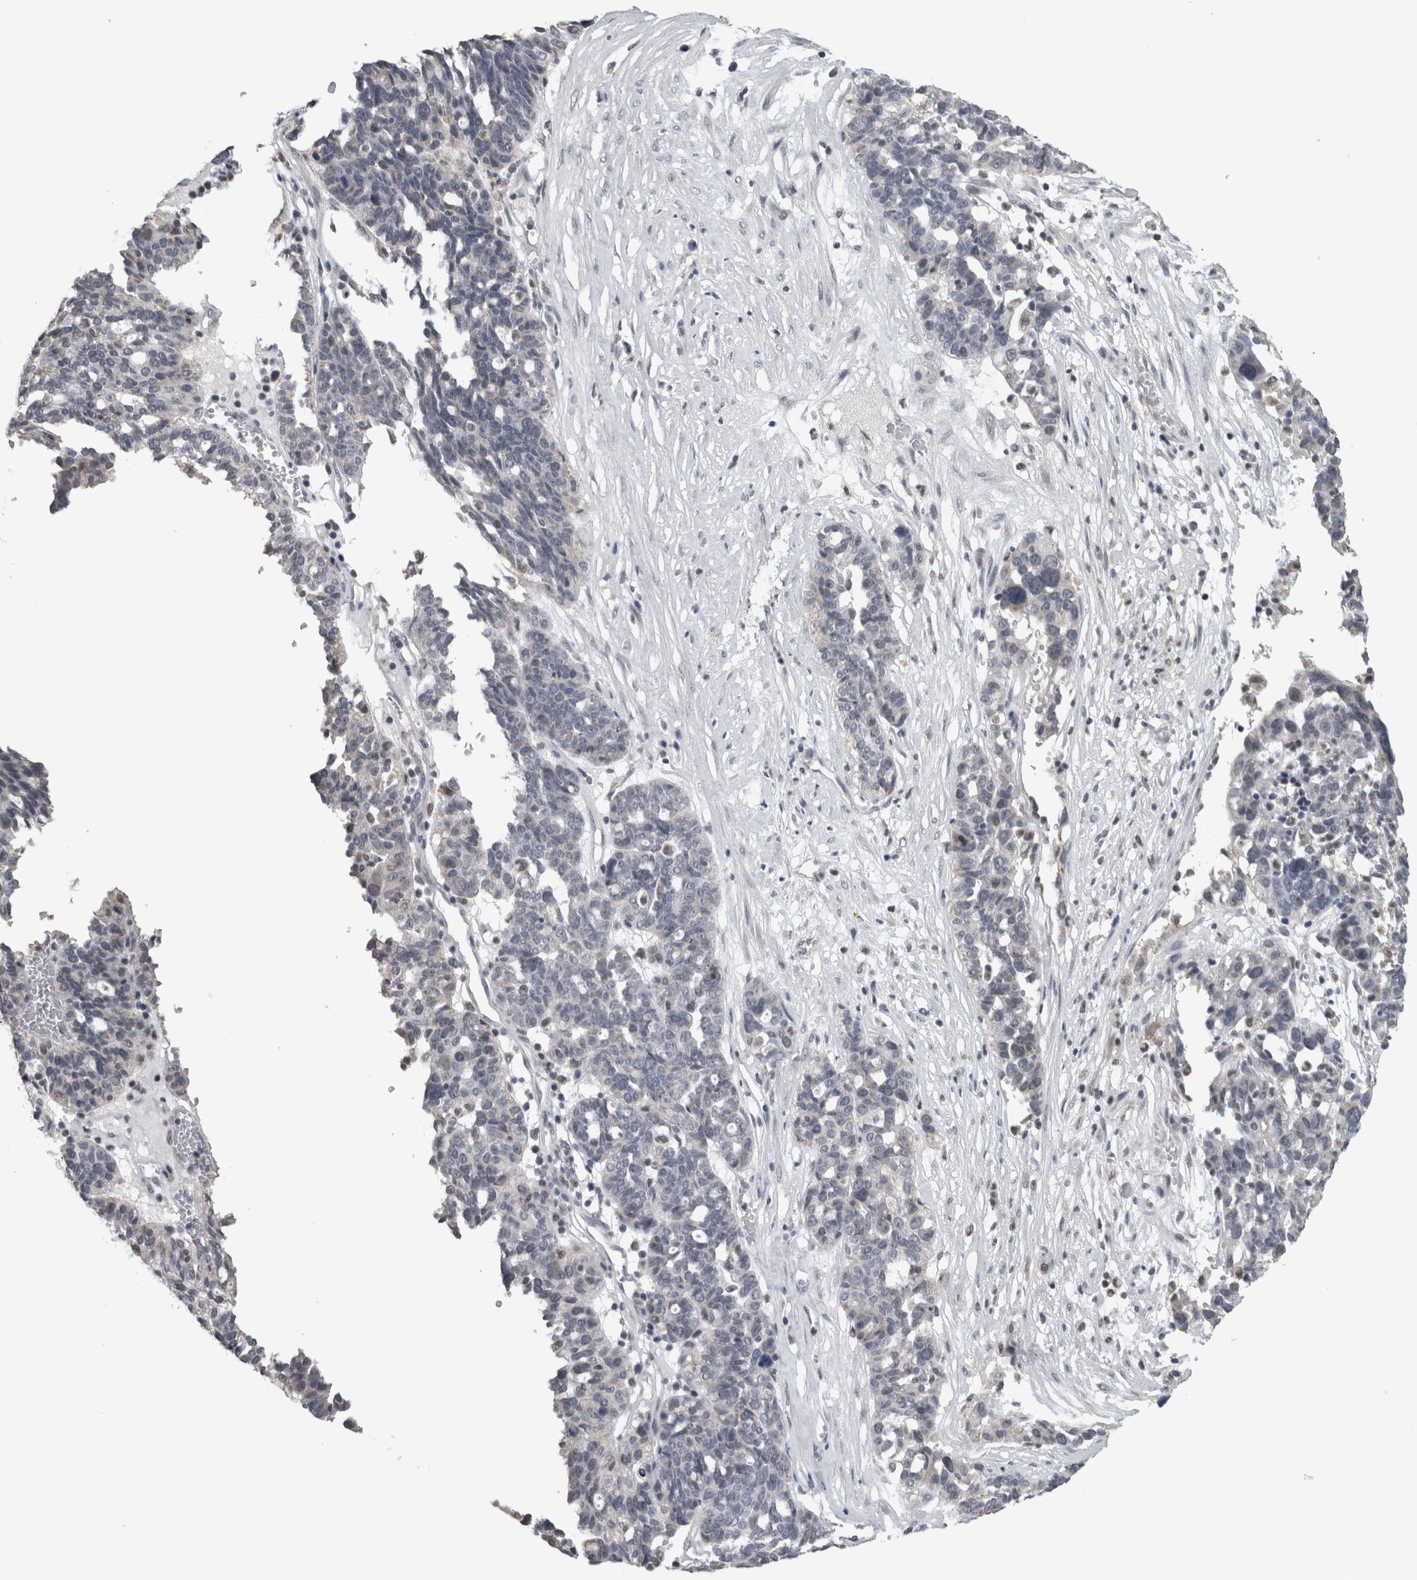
{"staining": {"intensity": "negative", "quantity": "none", "location": "none"}, "tissue": "ovarian cancer", "cell_type": "Tumor cells", "image_type": "cancer", "snomed": [{"axis": "morphology", "description": "Cystadenocarcinoma, serous, NOS"}, {"axis": "topography", "description": "Ovary"}], "caption": "High magnification brightfield microscopy of ovarian cancer stained with DAB (3,3'-diaminobenzidine) (brown) and counterstained with hematoxylin (blue): tumor cells show no significant expression. The staining is performed using DAB (3,3'-diaminobenzidine) brown chromogen with nuclei counter-stained in using hematoxylin.", "gene": "OR2K2", "patient": {"sex": "female", "age": 59}}